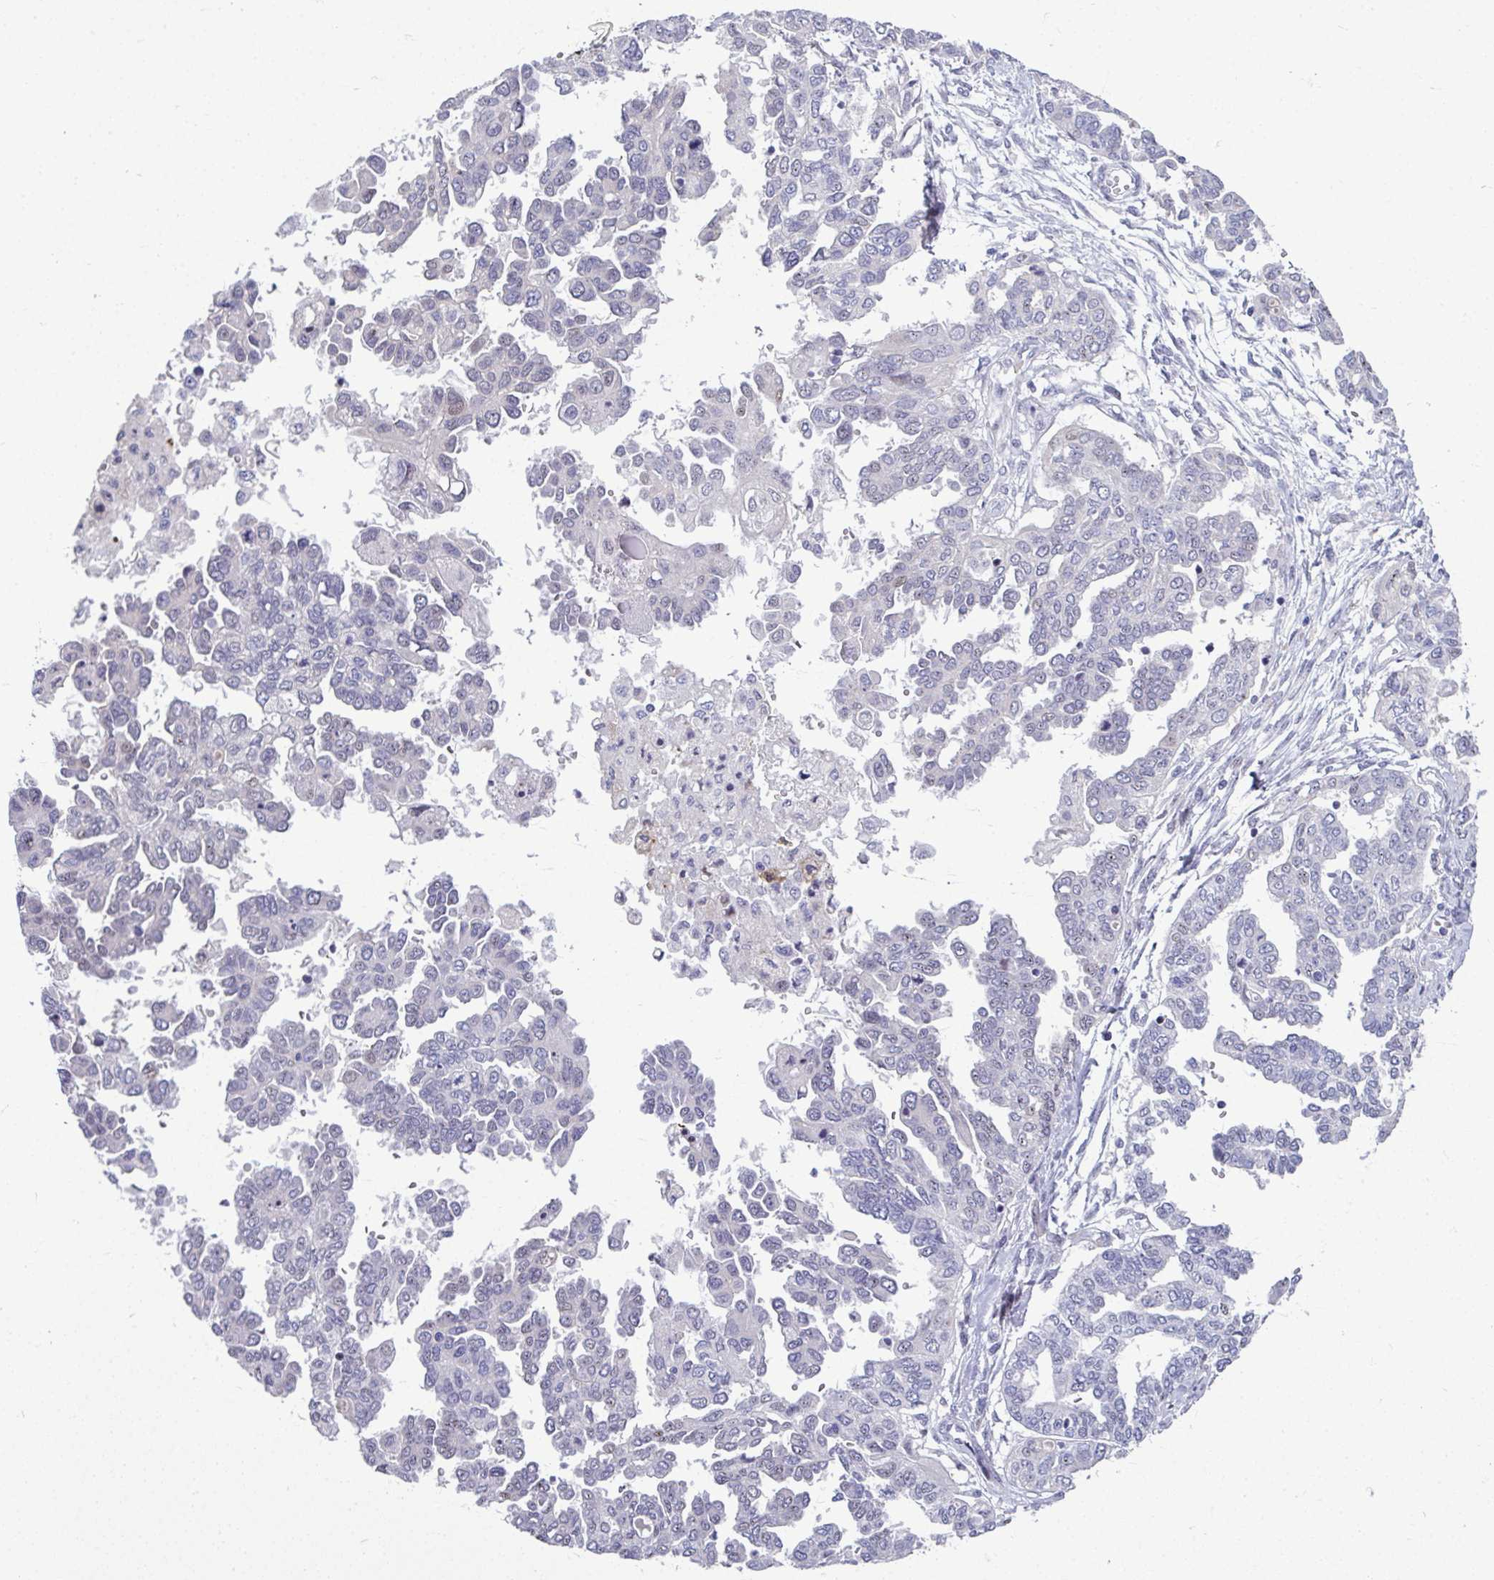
{"staining": {"intensity": "negative", "quantity": "none", "location": "none"}, "tissue": "ovarian cancer", "cell_type": "Tumor cells", "image_type": "cancer", "snomed": [{"axis": "morphology", "description": "Cystadenocarcinoma, serous, NOS"}, {"axis": "topography", "description": "Ovary"}], "caption": "The image exhibits no staining of tumor cells in serous cystadenocarcinoma (ovarian).", "gene": "ODF1", "patient": {"sex": "female", "age": 53}}